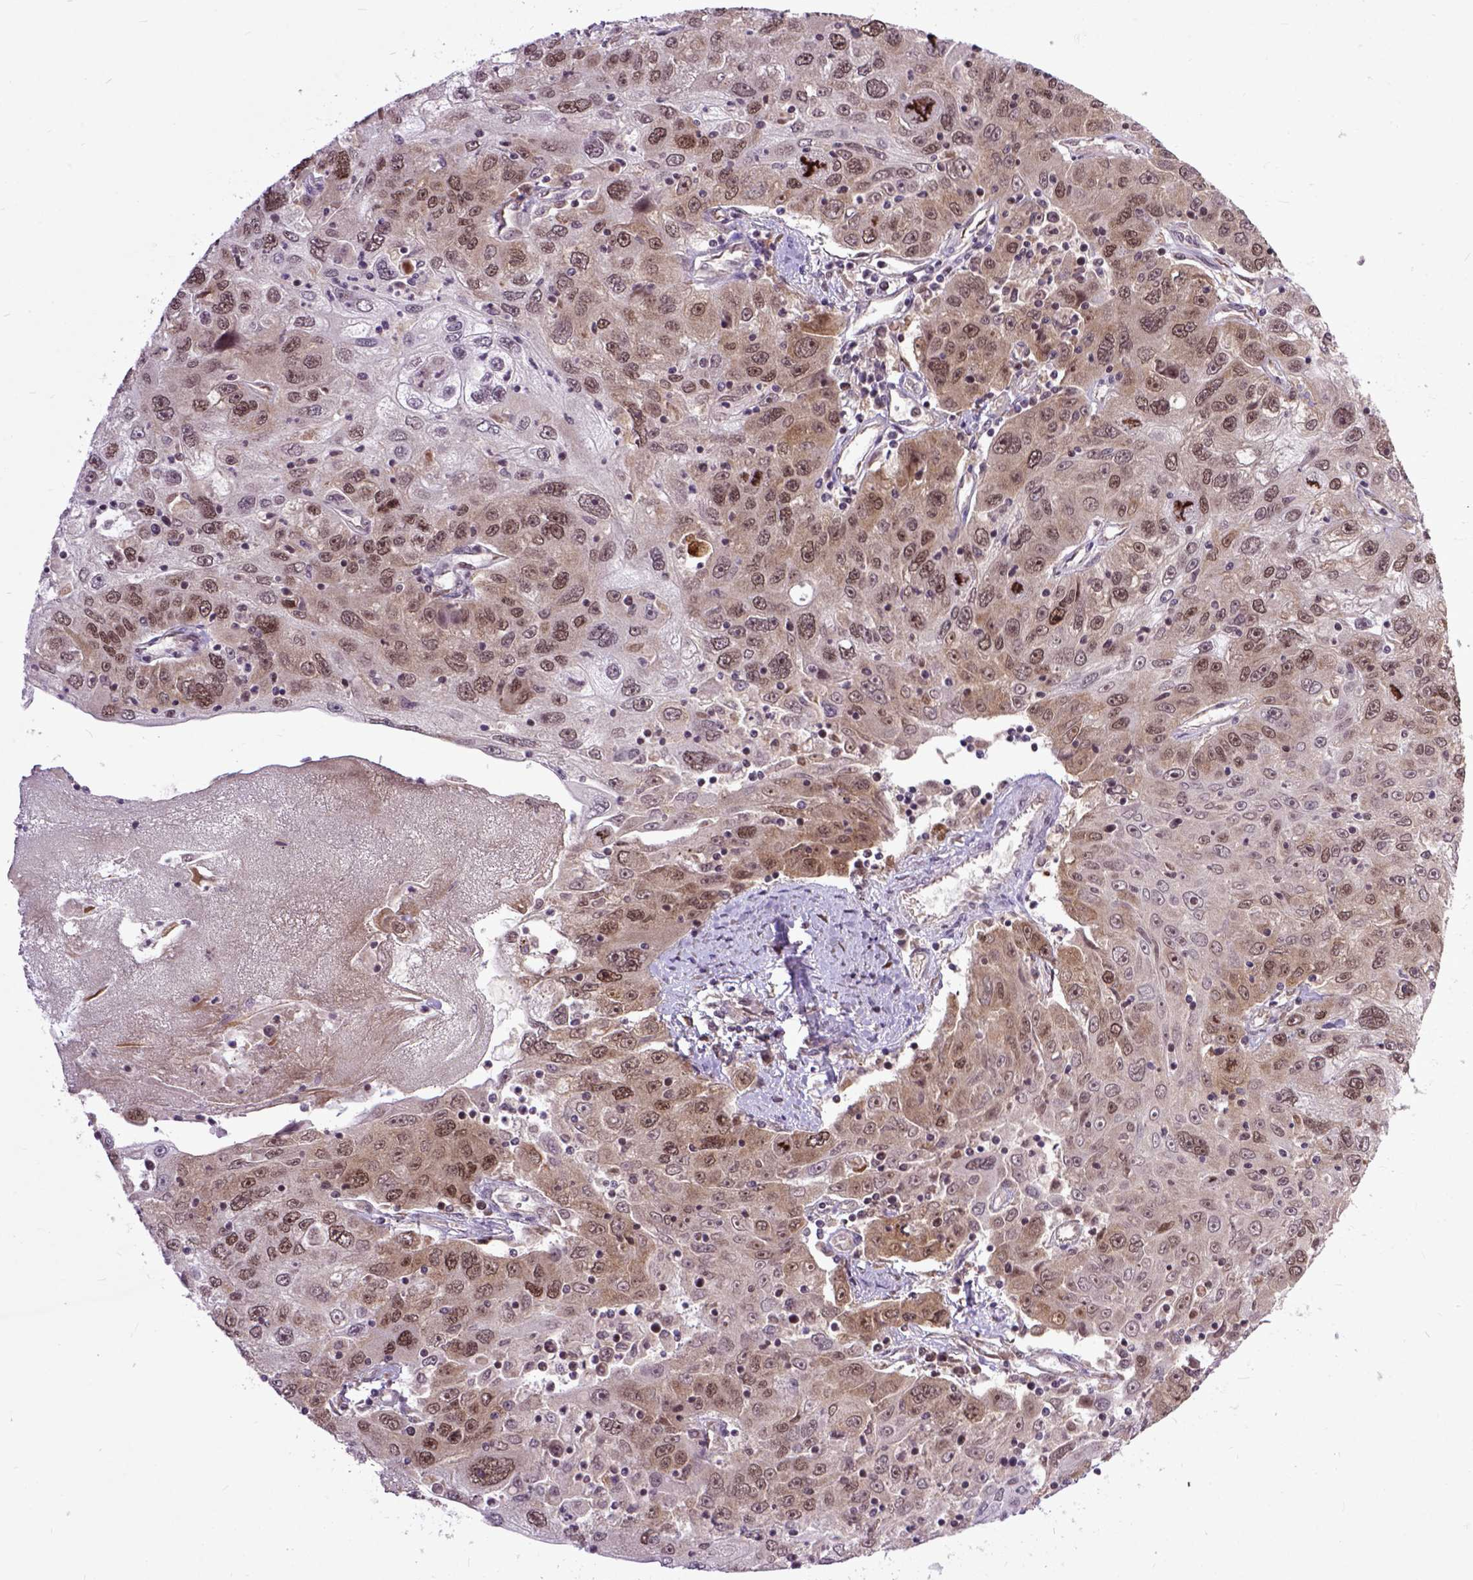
{"staining": {"intensity": "moderate", "quantity": ">75%", "location": "cytoplasmic/membranous,nuclear"}, "tissue": "stomach cancer", "cell_type": "Tumor cells", "image_type": "cancer", "snomed": [{"axis": "morphology", "description": "Adenocarcinoma, NOS"}, {"axis": "topography", "description": "Stomach"}], "caption": "IHC histopathology image of neoplastic tissue: human stomach adenocarcinoma stained using immunohistochemistry reveals medium levels of moderate protein expression localized specifically in the cytoplasmic/membranous and nuclear of tumor cells, appearing as a cytoplasmic/membranous and nuclear brown color.", "gene": "RCC2", "patient": {"sex": "male", "age": 56}}